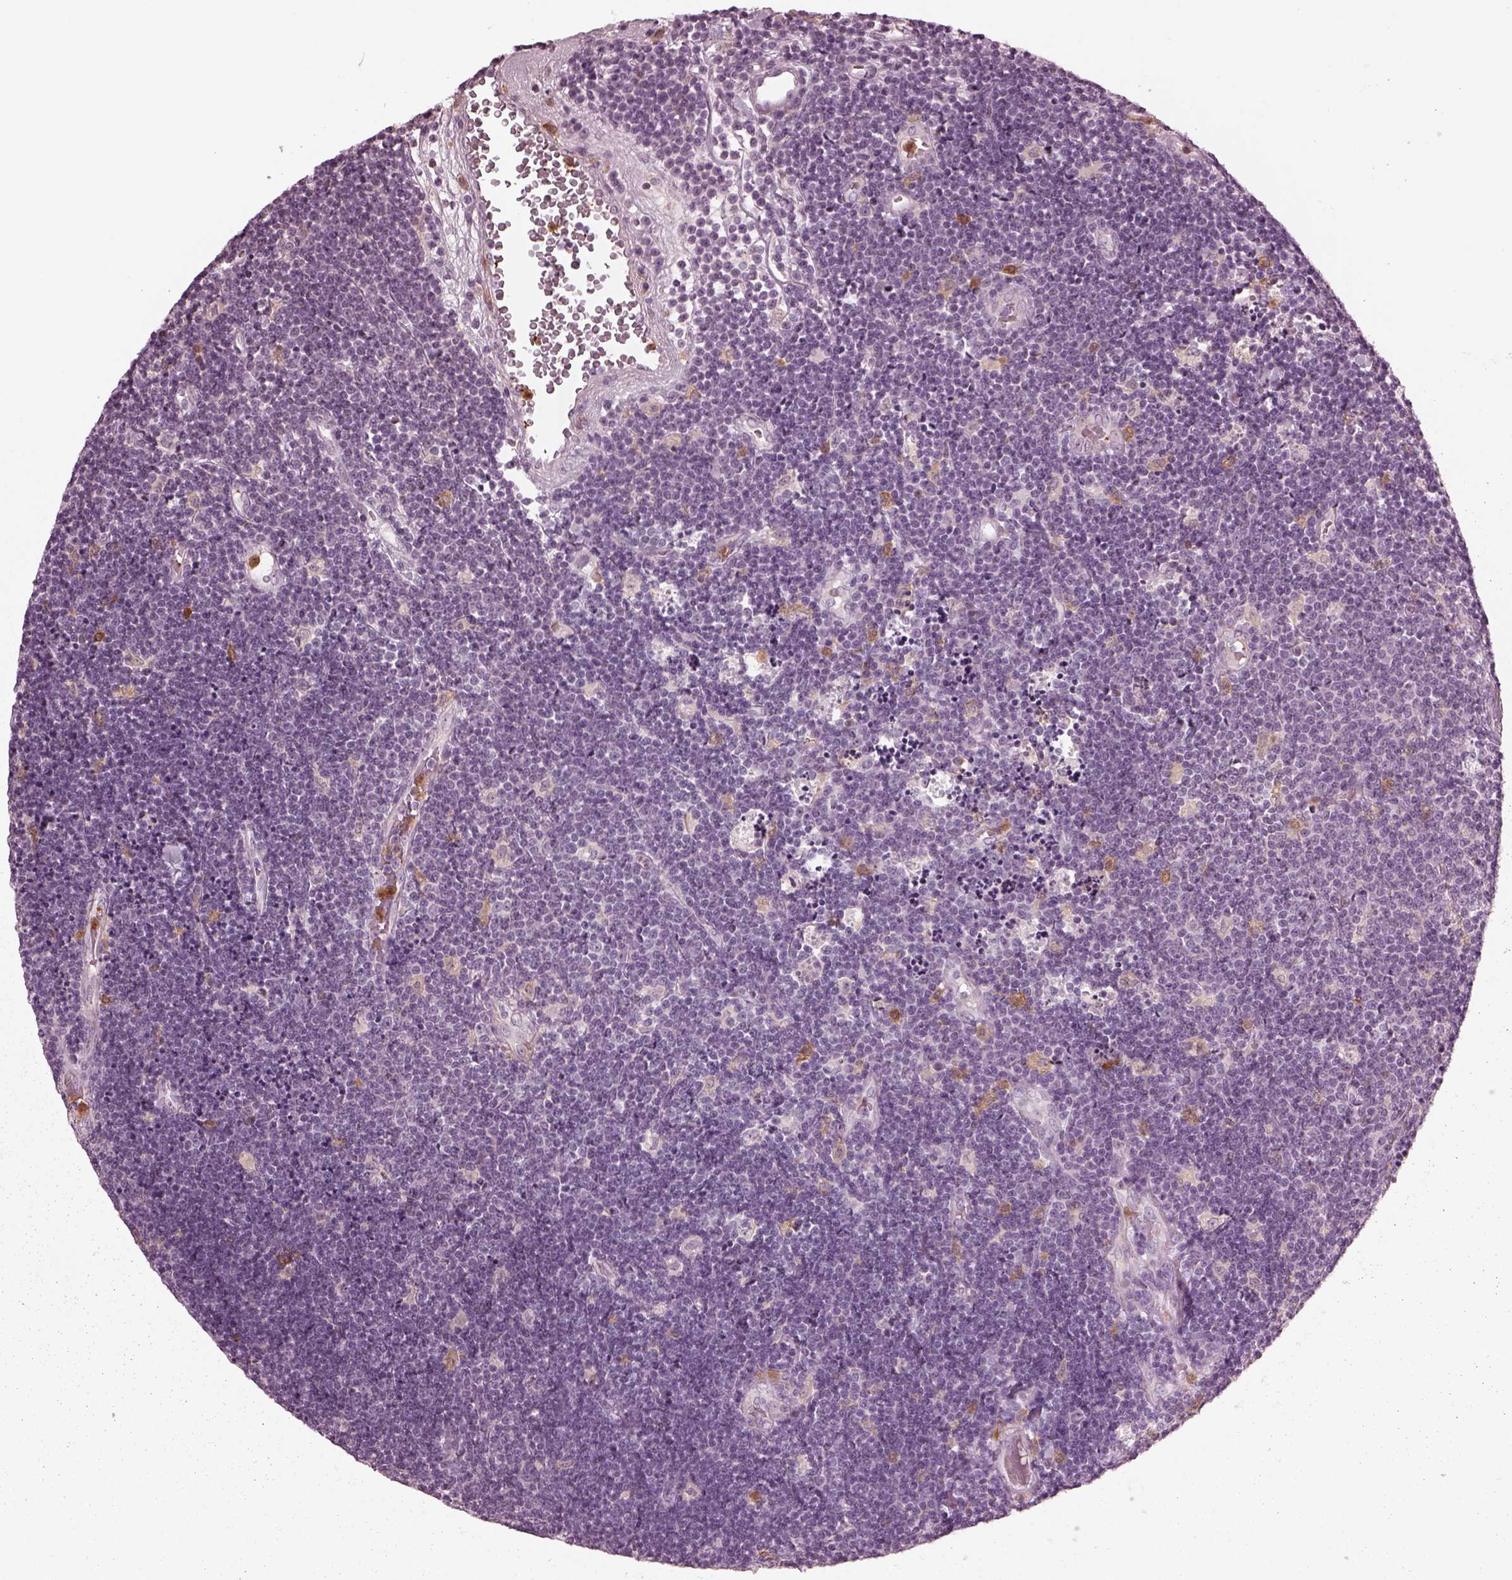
{"staining": {"intensity": "negative", "quantity": "none", "location": "none"}, "tissue": "lymphoma", "cell_type": "Tumor cells", "image_type": "cancer", "snomed": [{"axis": "morphology", "description": "Malignant lymphoma, non-Hodgkin's type, Low grade"}, {"axis": "topography", "description": "Brain"}], "caption": "There is no significant positivity in tumor cells of low-grade malignant lymphoma, non-Hodgkin's type.", "gene": "PSTPIP2", "patient": {"sex": "female", "age": 66}}